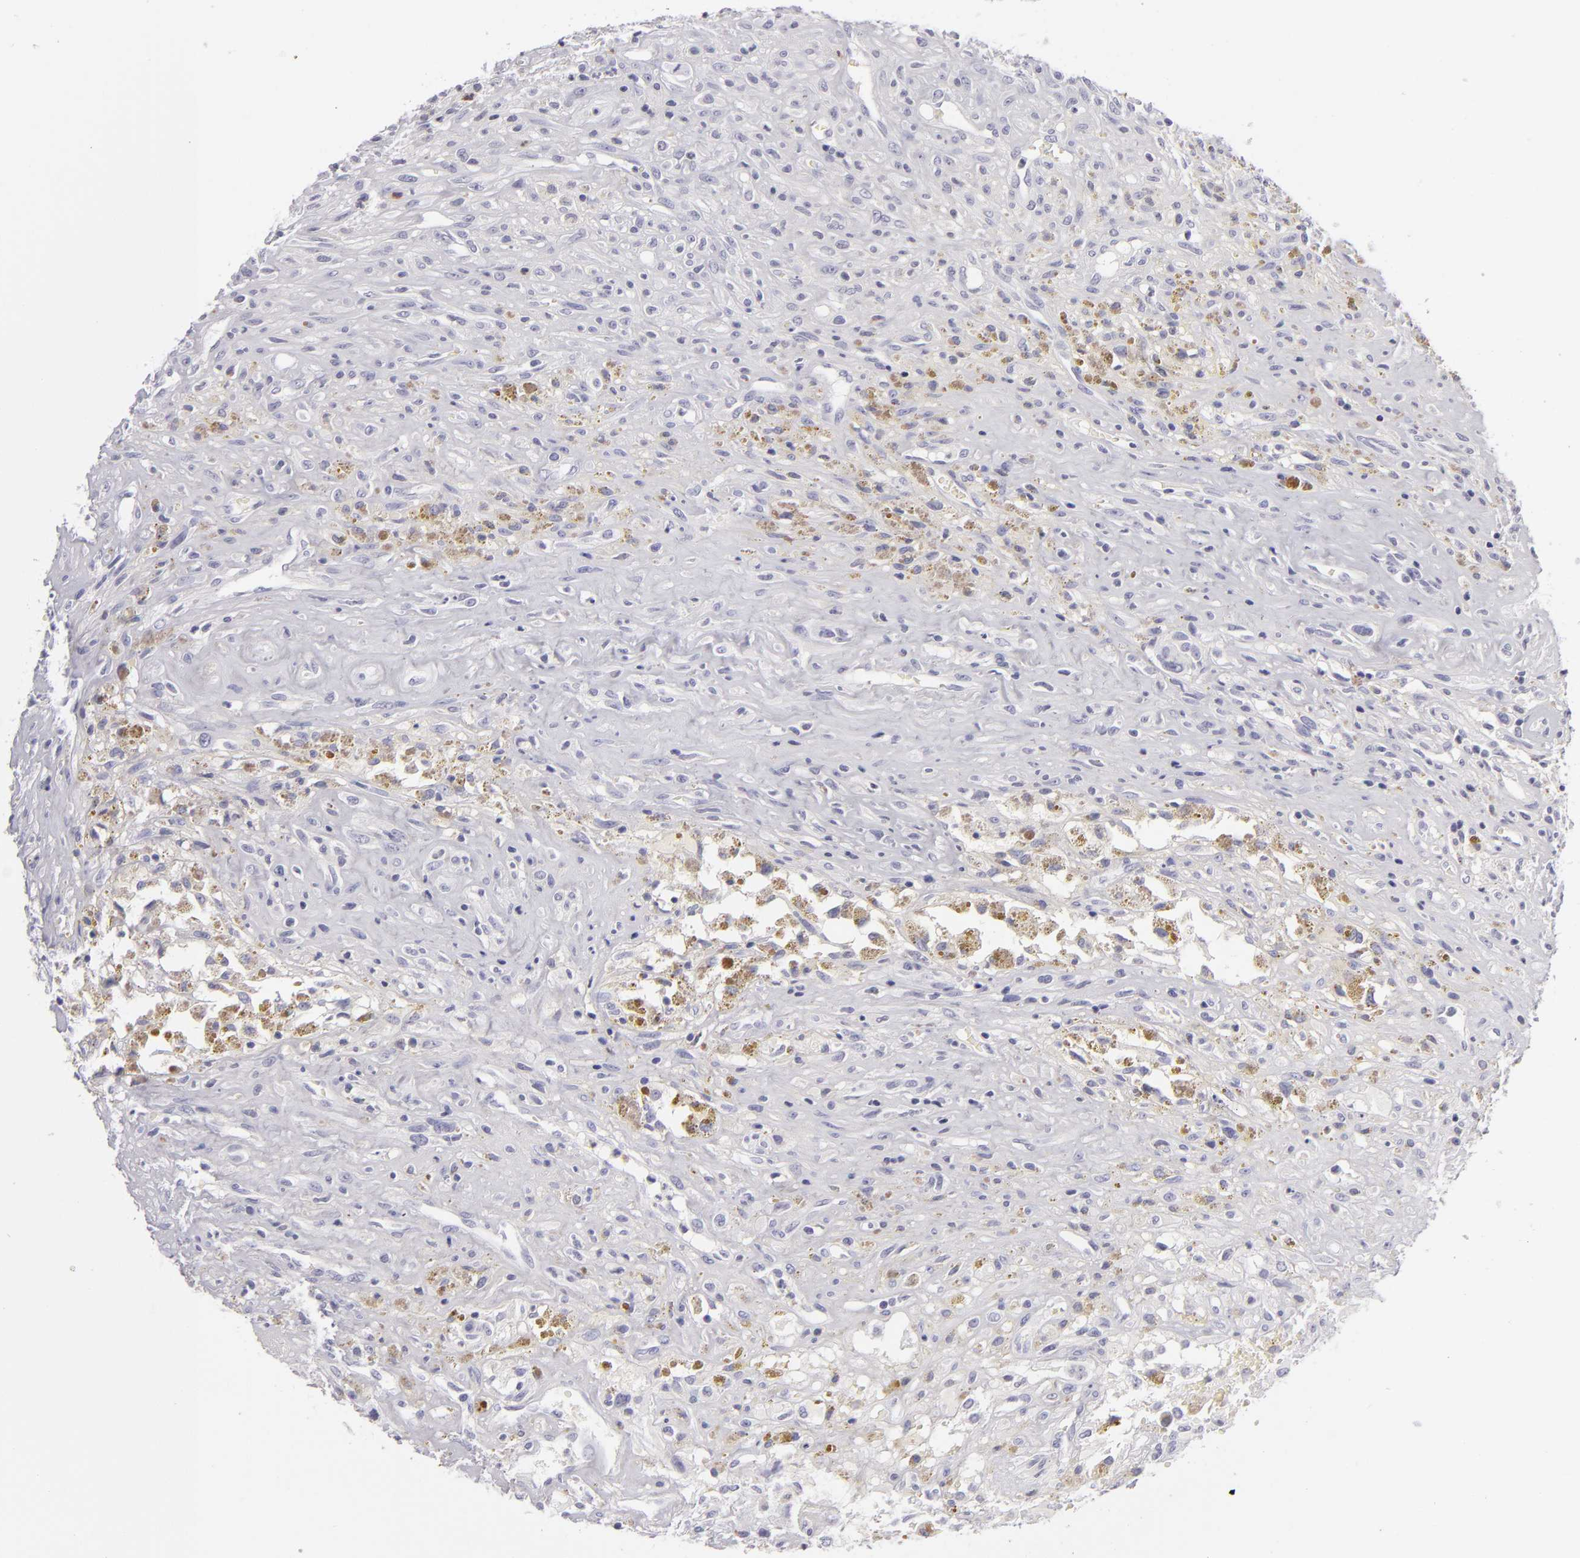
{"staining": {"intensity": "negative", "quantity": "none", "location": "none"}, "tissue": "glioma", "cell_type": "Tumor cells", "image_type": "cancer", "snomed": [{"axis": "morphology", "description": "Glioma, malignant, High grade"}, {"axis": "topography", "description": "Brain"}], "caption": "Glioma was stained to show a protein in brown. There is no significant expression in tumor cells.", "gene": "TNNC1", "patient": {"sex": "male", "age": 66}}